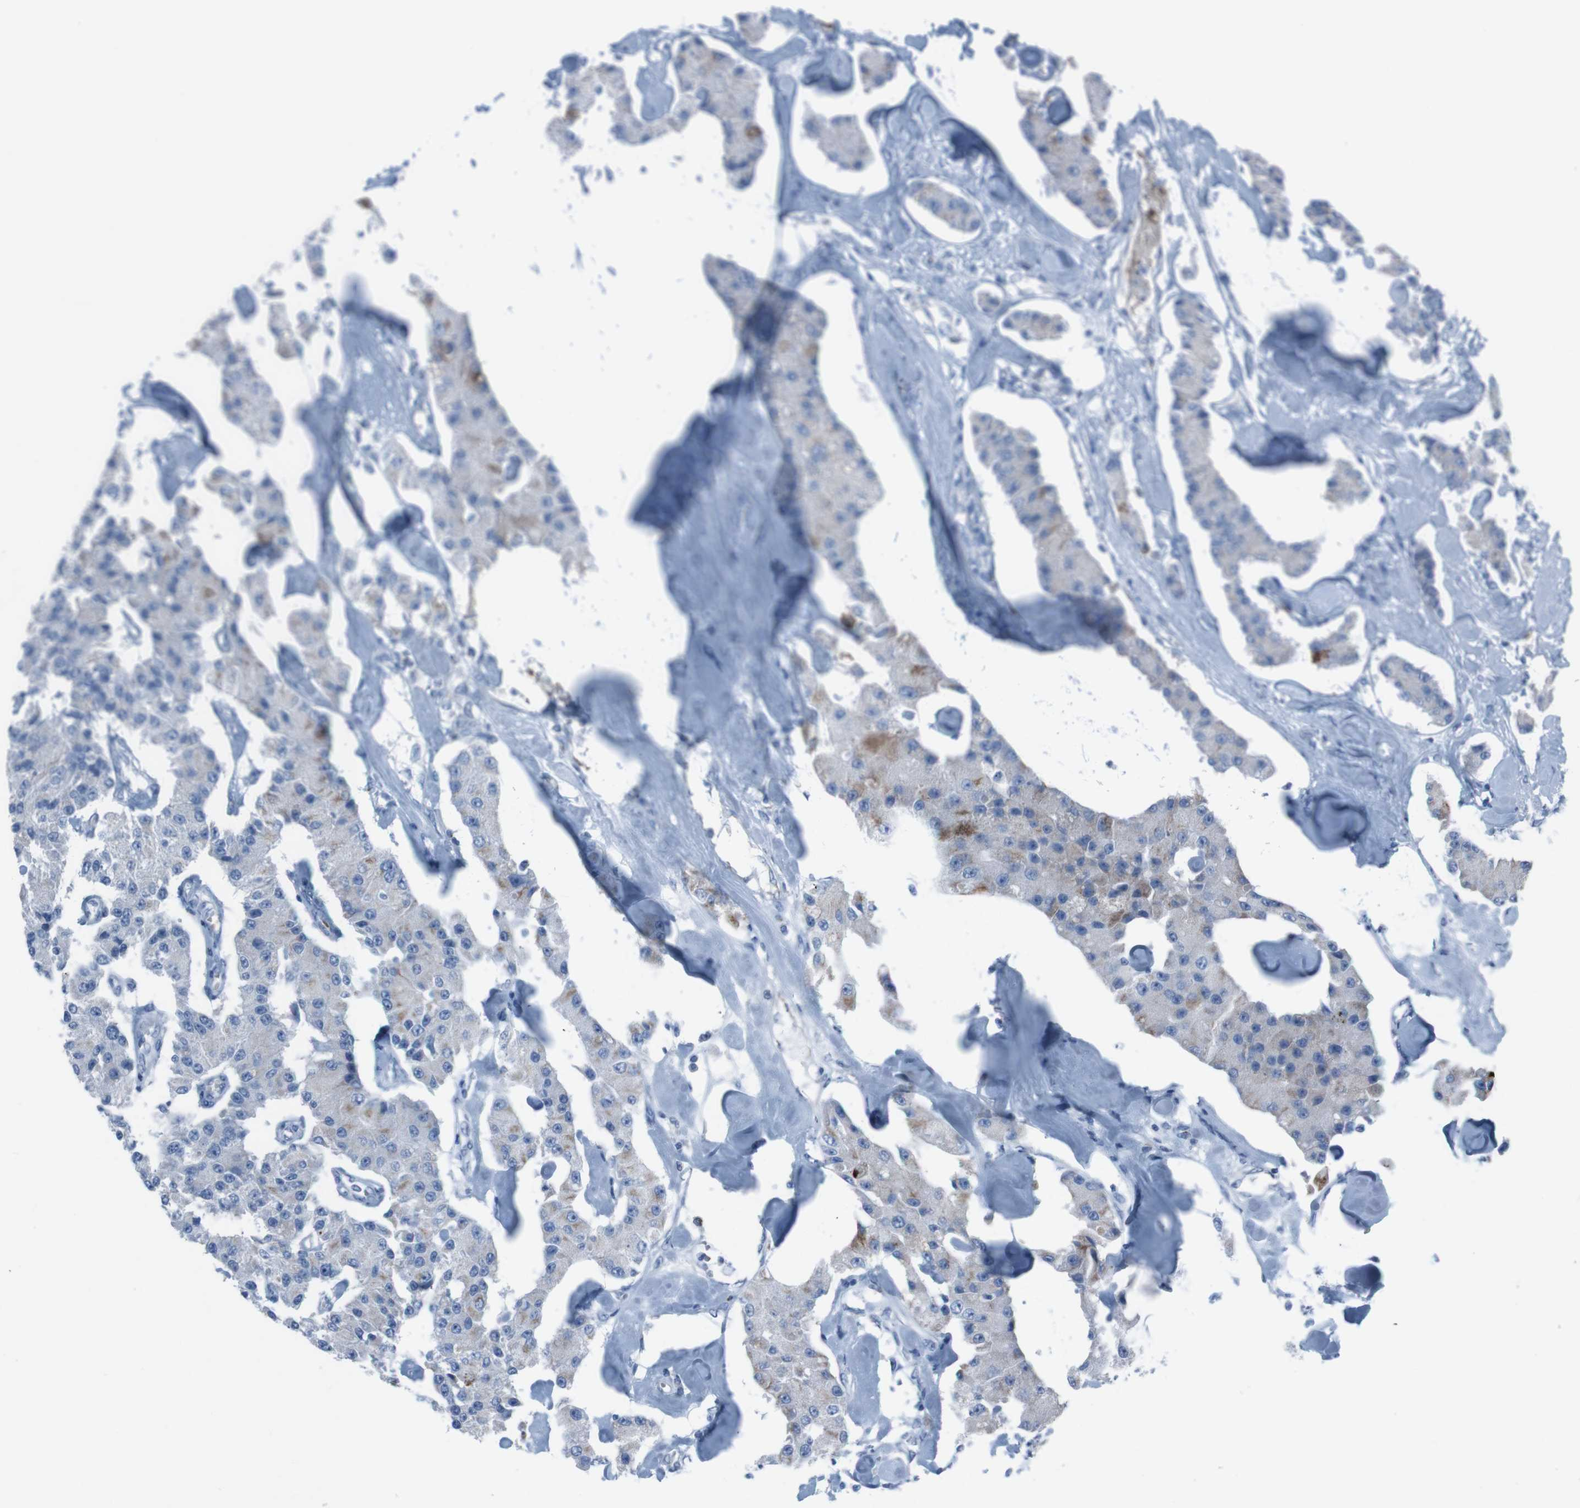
{"staining": {"intensity": "moderate", "quantity": "<25%", "location": "cytoplasmic/membranous"}, "tissue": "carcinoid", "cell_type": "Tumor cells", "image_type": "cancer", "snomed": [{"axis": "morphology", "description": "Carcinoid, malignant, NOS"}, {"axis": "topography", "description": "Pancreas"}], "caption": "IHC of carcinoid (malignant) displays low levels of moderate cytoplasmic/membranous positivity in about <25% of tumor cells.", "gene": "ST6GAL1", "patient": {"sex": "male", "age": 41}}